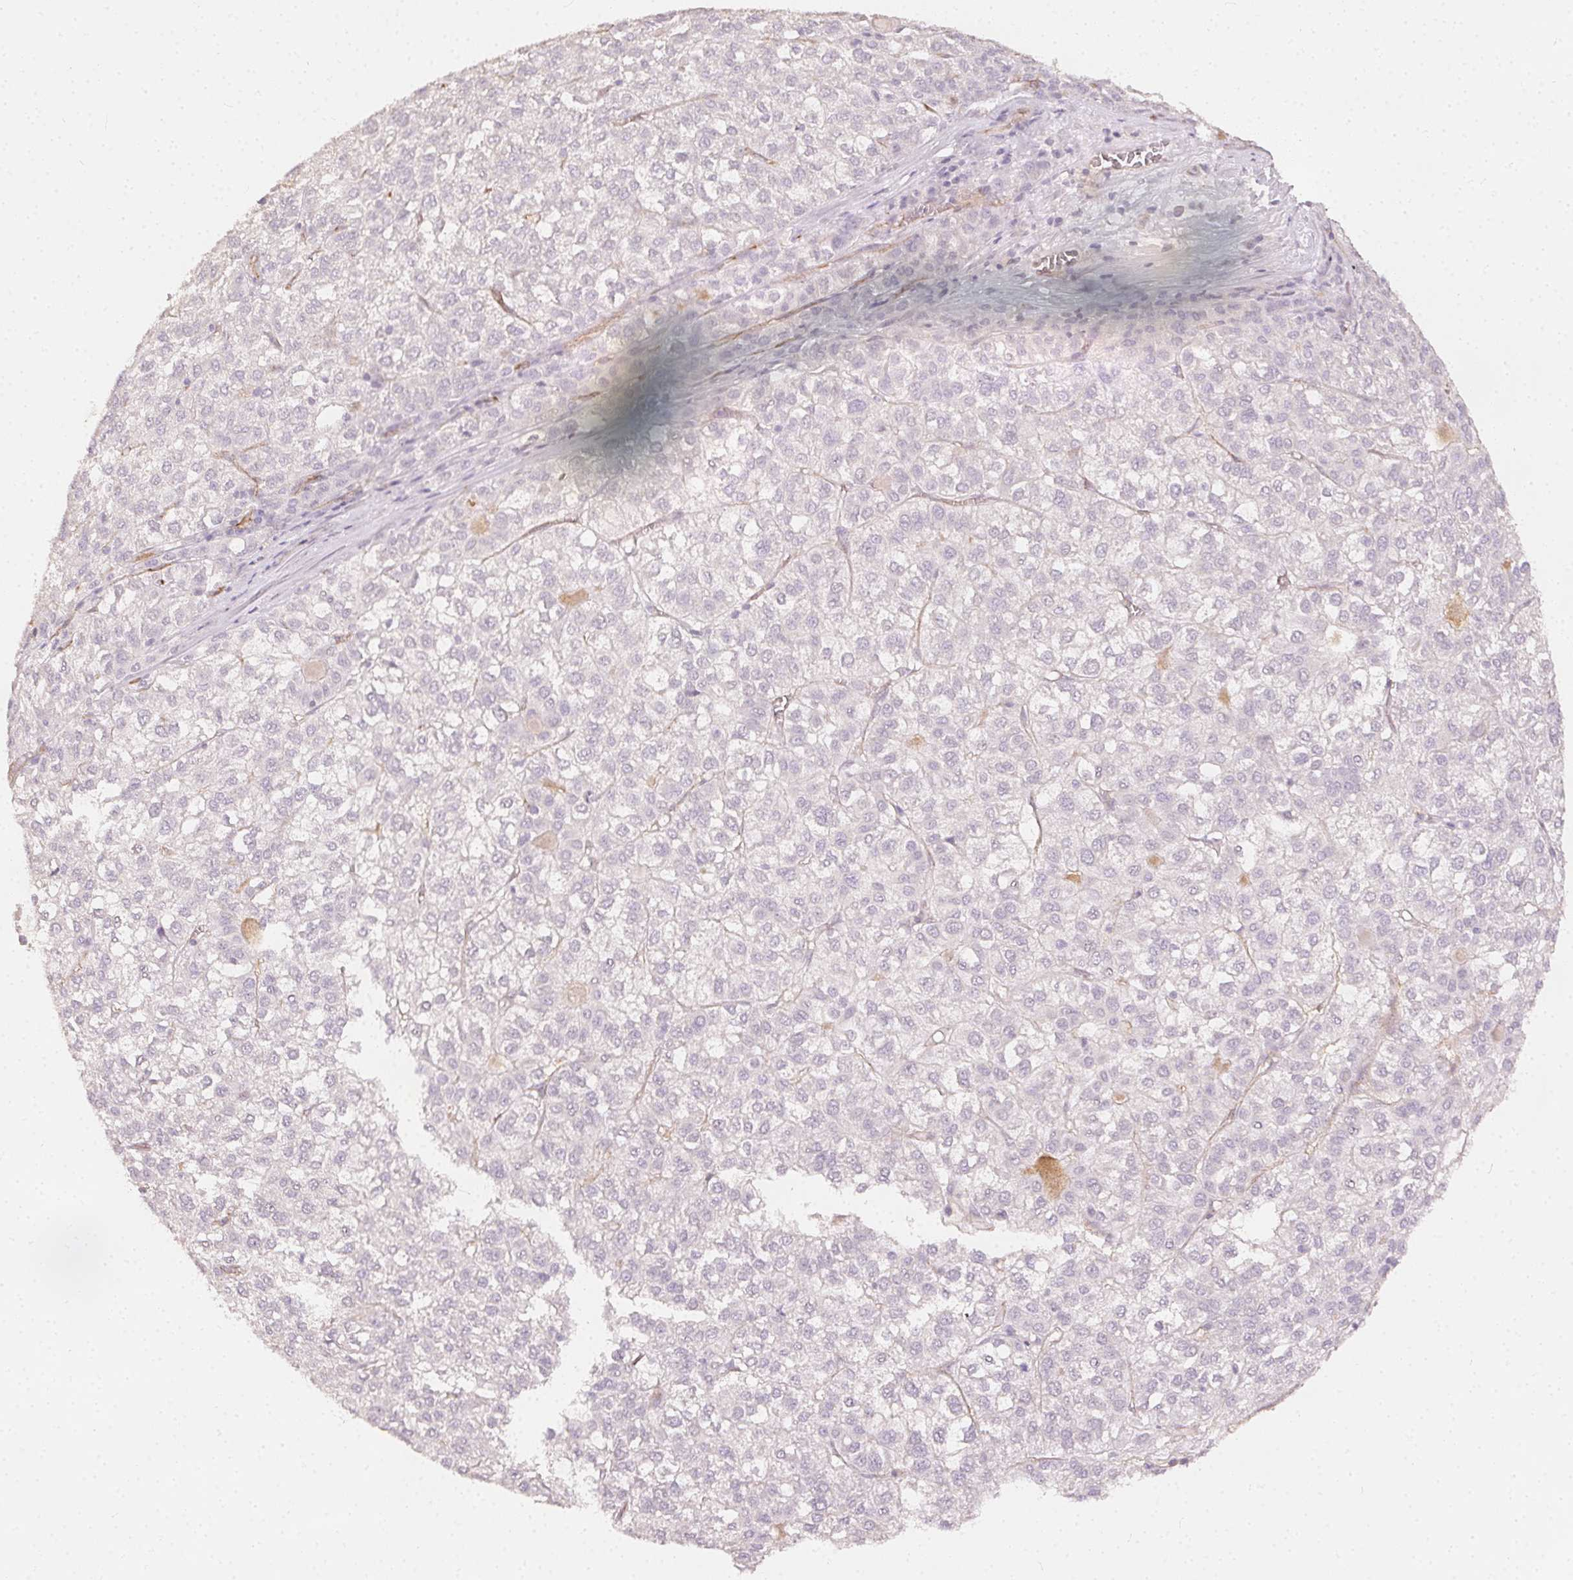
{"staining": {"intensity": "negative", "quantity": "none", "location": "none"}, "tissue": "liver cancer", "cell_type": "Tumor cells", "image_type": "cancer", "snomed": [{"axis": "morphology", "description": "Carcinoma, Hepatocellular, NOS"}, {"axis": "topography", "description": "Liver"}], "caption": "This is an IHC image of human liver cancer. There is no staining in tumor cells.", "gene": "PODXL", "patient": {"sex": "female", "age": 43}}